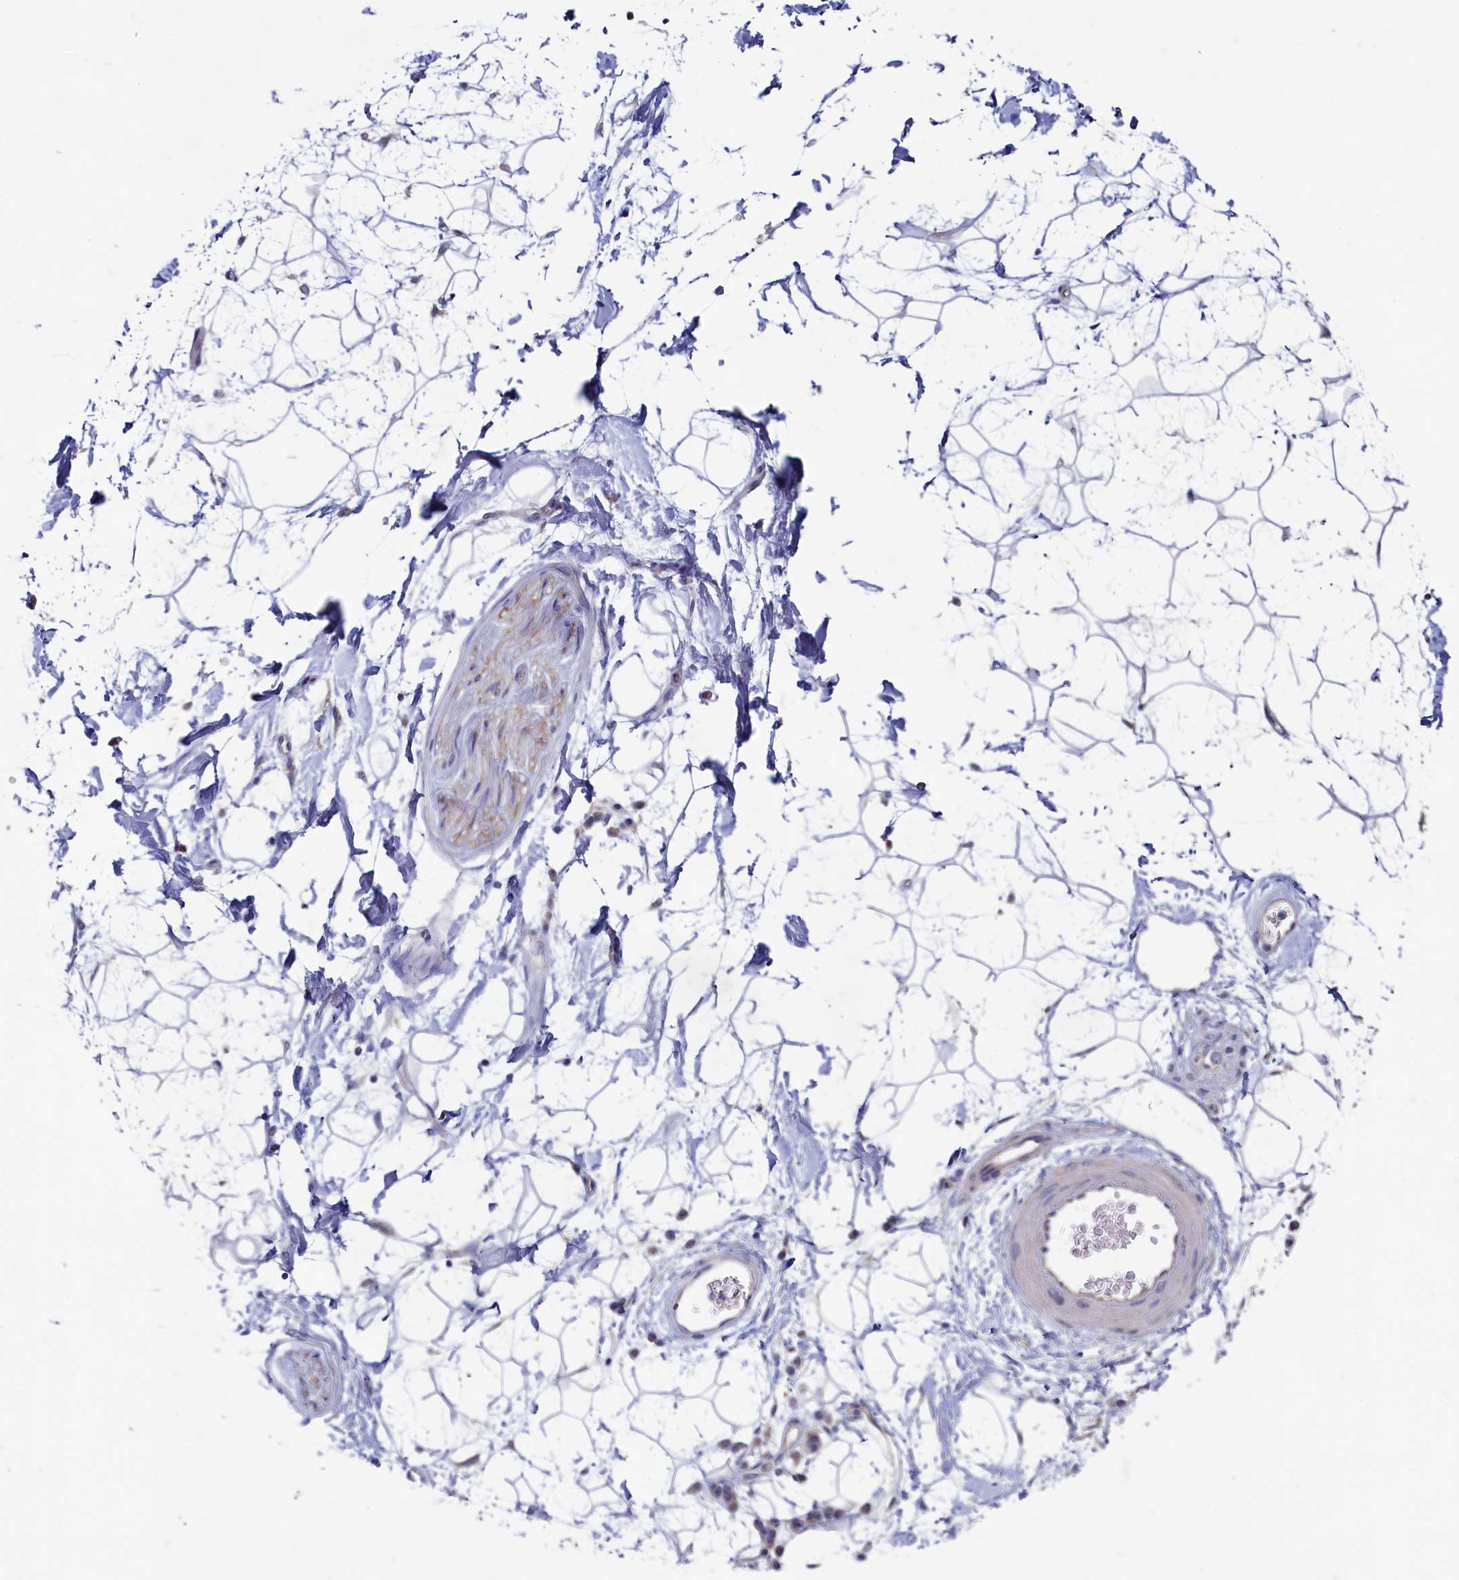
{"staining": {"intensity": "negative", "quantity": "none", "location": "none"}, "tissue": "adipose tissue", "cell_type": "Adipocytes", "image_type": "normal", "snomed": [{"axis": "morphology", "description": "Normal tissue, NOS"}, {"axis": "topography", "description": "Soft tissue"}], "caption": "DAB (3,3'-diaminobenzidine) immunohistochemical staining of benign adipose tissue demonstrates no significant staining in adipocytes.", "gene": "MAP1LC3A", "patient": {"sex": "male", "age": 72}}